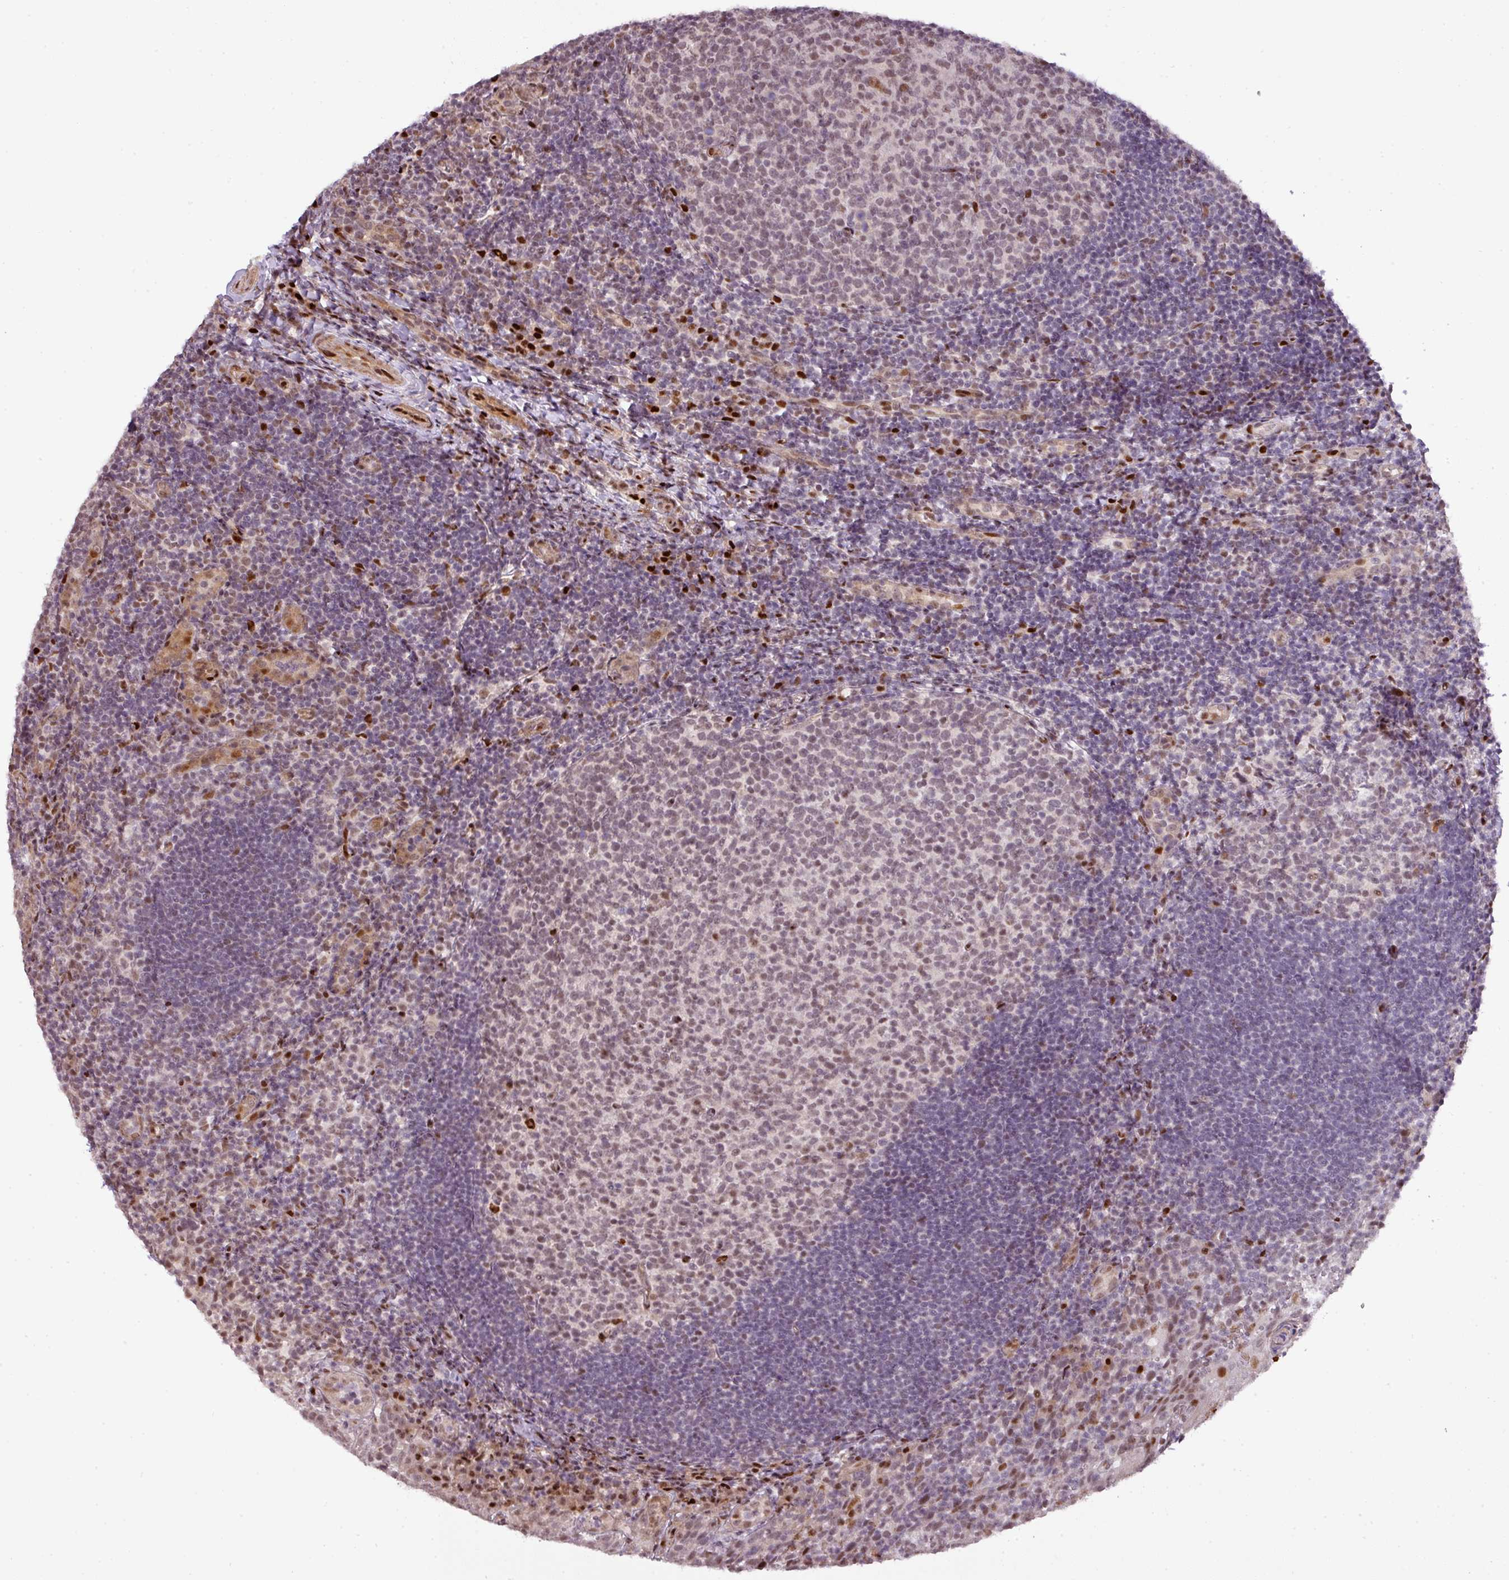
{"staining": {"intensity": "moderate", "quantity": ">75%", "location": "nuclear"}, "tissue": "tonsil", "cell_type": "Germinal center cells", "image_type": "normal", "snomed": [{"axis": "morphology", "description": "Normal tissue, NOS"}, {"axis": "topography", "description": "Tonsil"}], "caption": "Protein staining of unremarkable tonsil shows moderate nuclear positivity in approximately >75% of germinal center cells.", "gene": "MYSM1", "patient": {"sex": "female", "age": 10}}